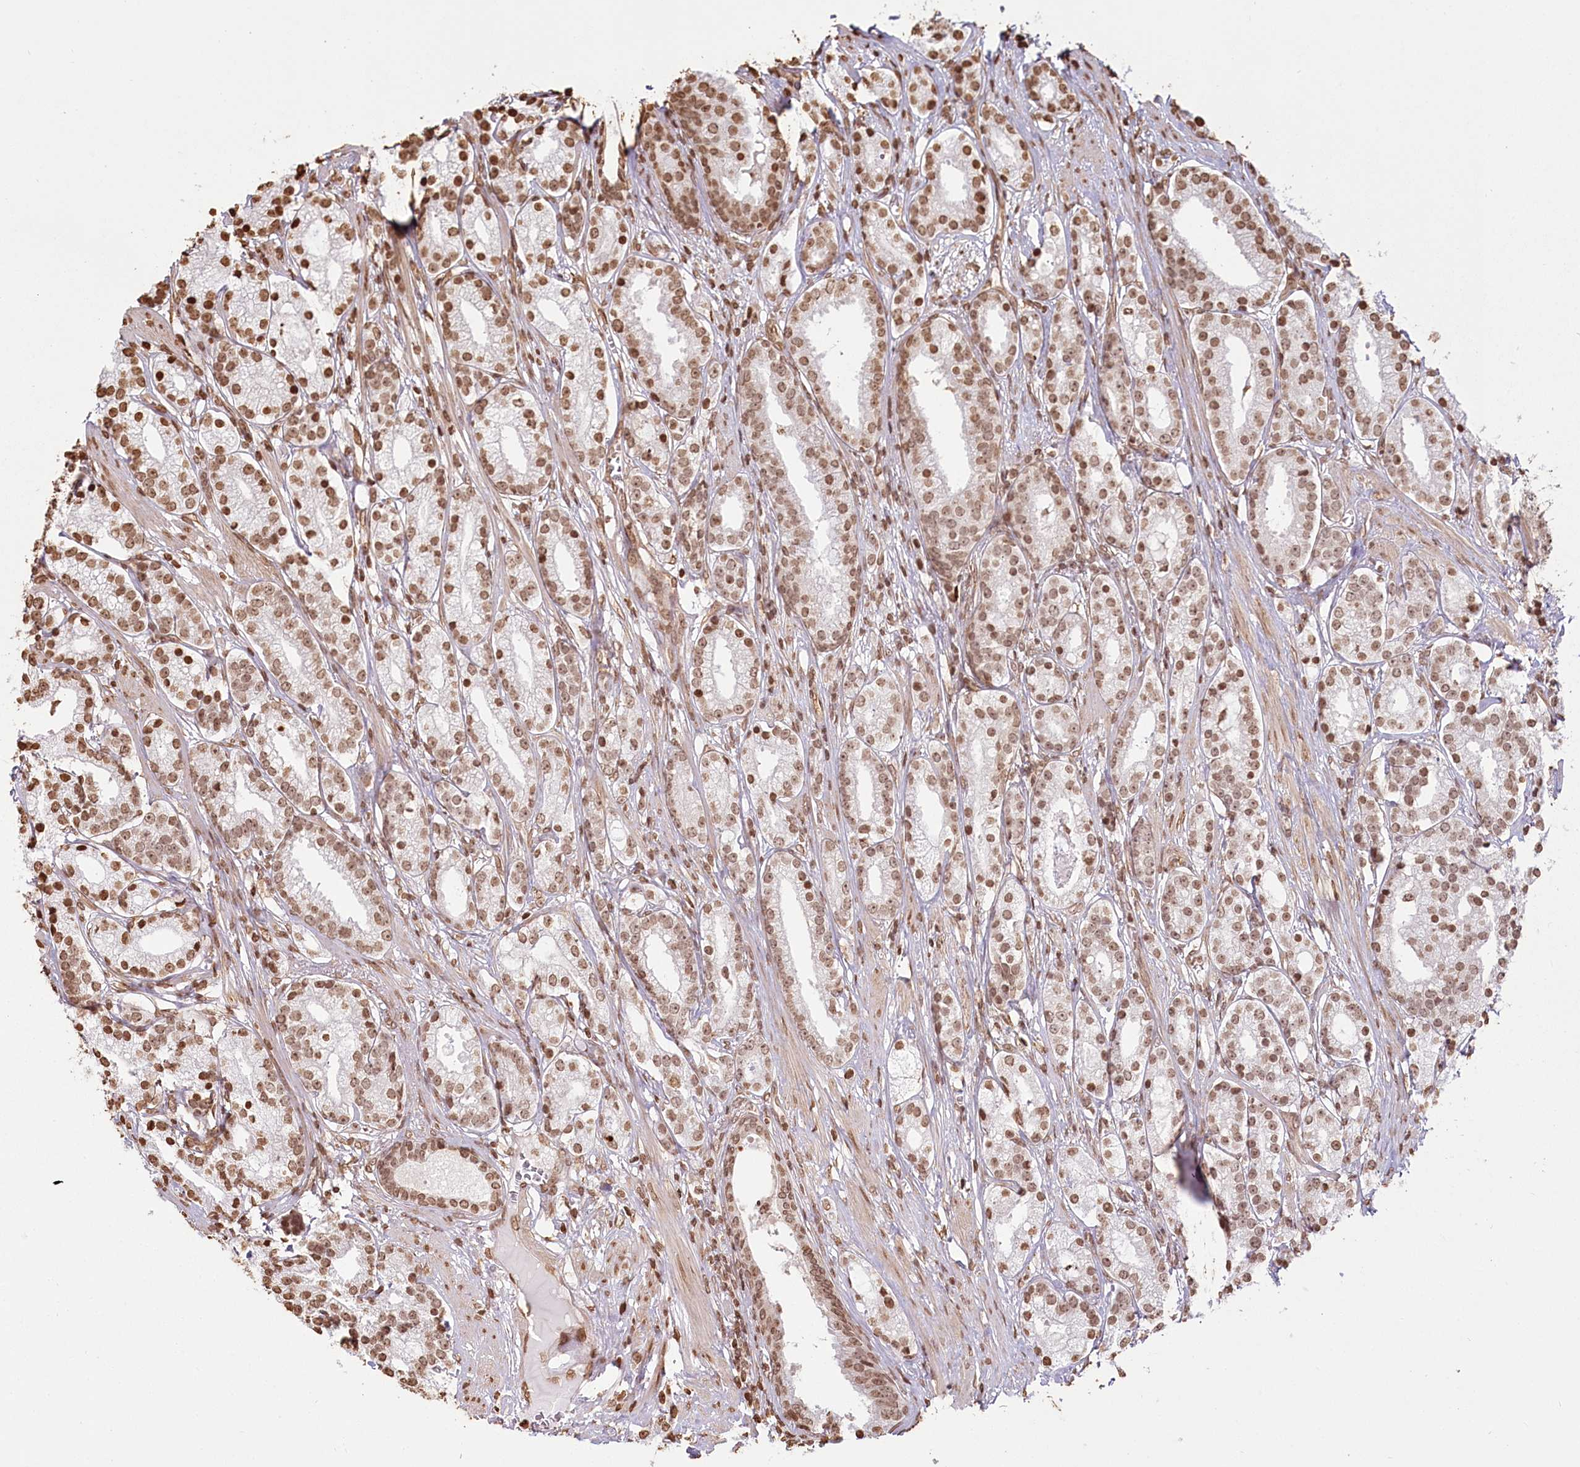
{"staining": {"intensity": "moderate", "quantity": ">75%", "location": "nuclear"}, "tissue": "prostate cancer", "cell_type": "Tumor cells", "image_type": "cancer", "snomed": [{"axis": "morphology", "description": "Adenocarcinoma, High grade"}, {"axis": "topography", "description": "Prostate"}], "caption": "Human prostate cancer (high-grade adenocarcinoma) stained with a protein marker exhibits moderate staining in tumor cells.", "gene": "FAM13A", "patient": {"sex": "male", "age": 69}}